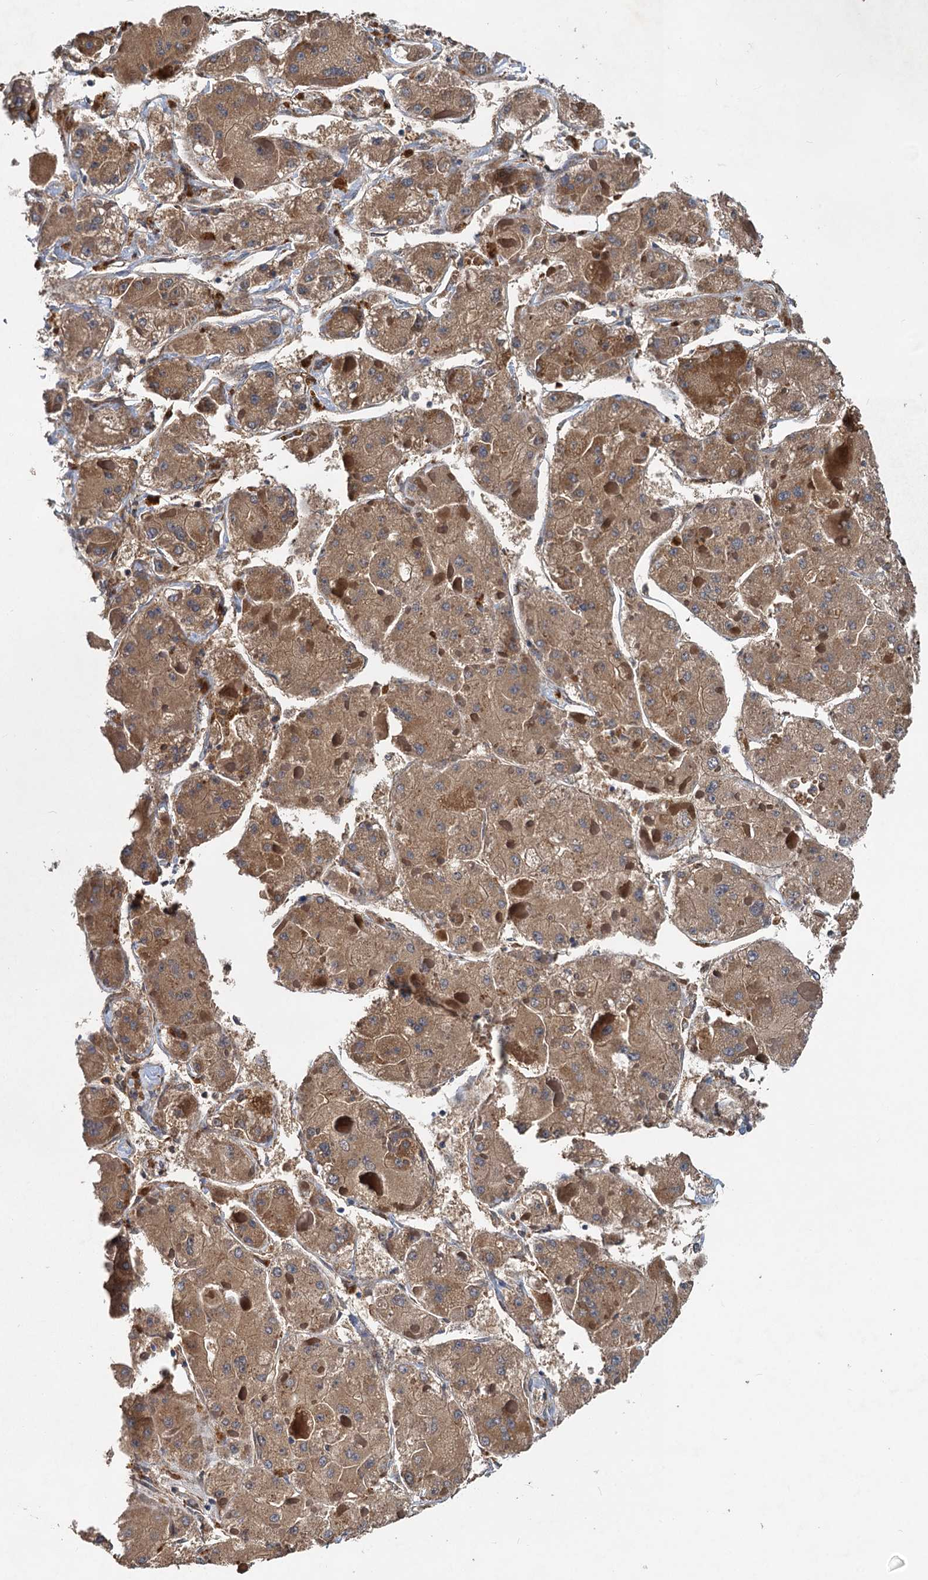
{"staining": {"intensity": "moderate", "quantity": ">75%", "location": "cytoplasmic/membranous"}, "tissue": "liver cancer", "cell_type": "Tumor cells", "image_type": "cancer", "snomed": [{"axis": "morphology", "description": "Carcinoma, Hepatocellular, NOS"}, {"axis": "topography", "description": "Liver"}], "caption": "High-magnification brightfield microscopy of liver cancer stained with DAB (3,3'-diaminobenzidine) (brown) and counterstained with hematoxylin (blue). tumor cells exhibit moderate cytoplasmic/membranous staining is seen in approximately>75% of cells.", "gene": "HYI", "patient": {"sex": "female", "age": 73}}